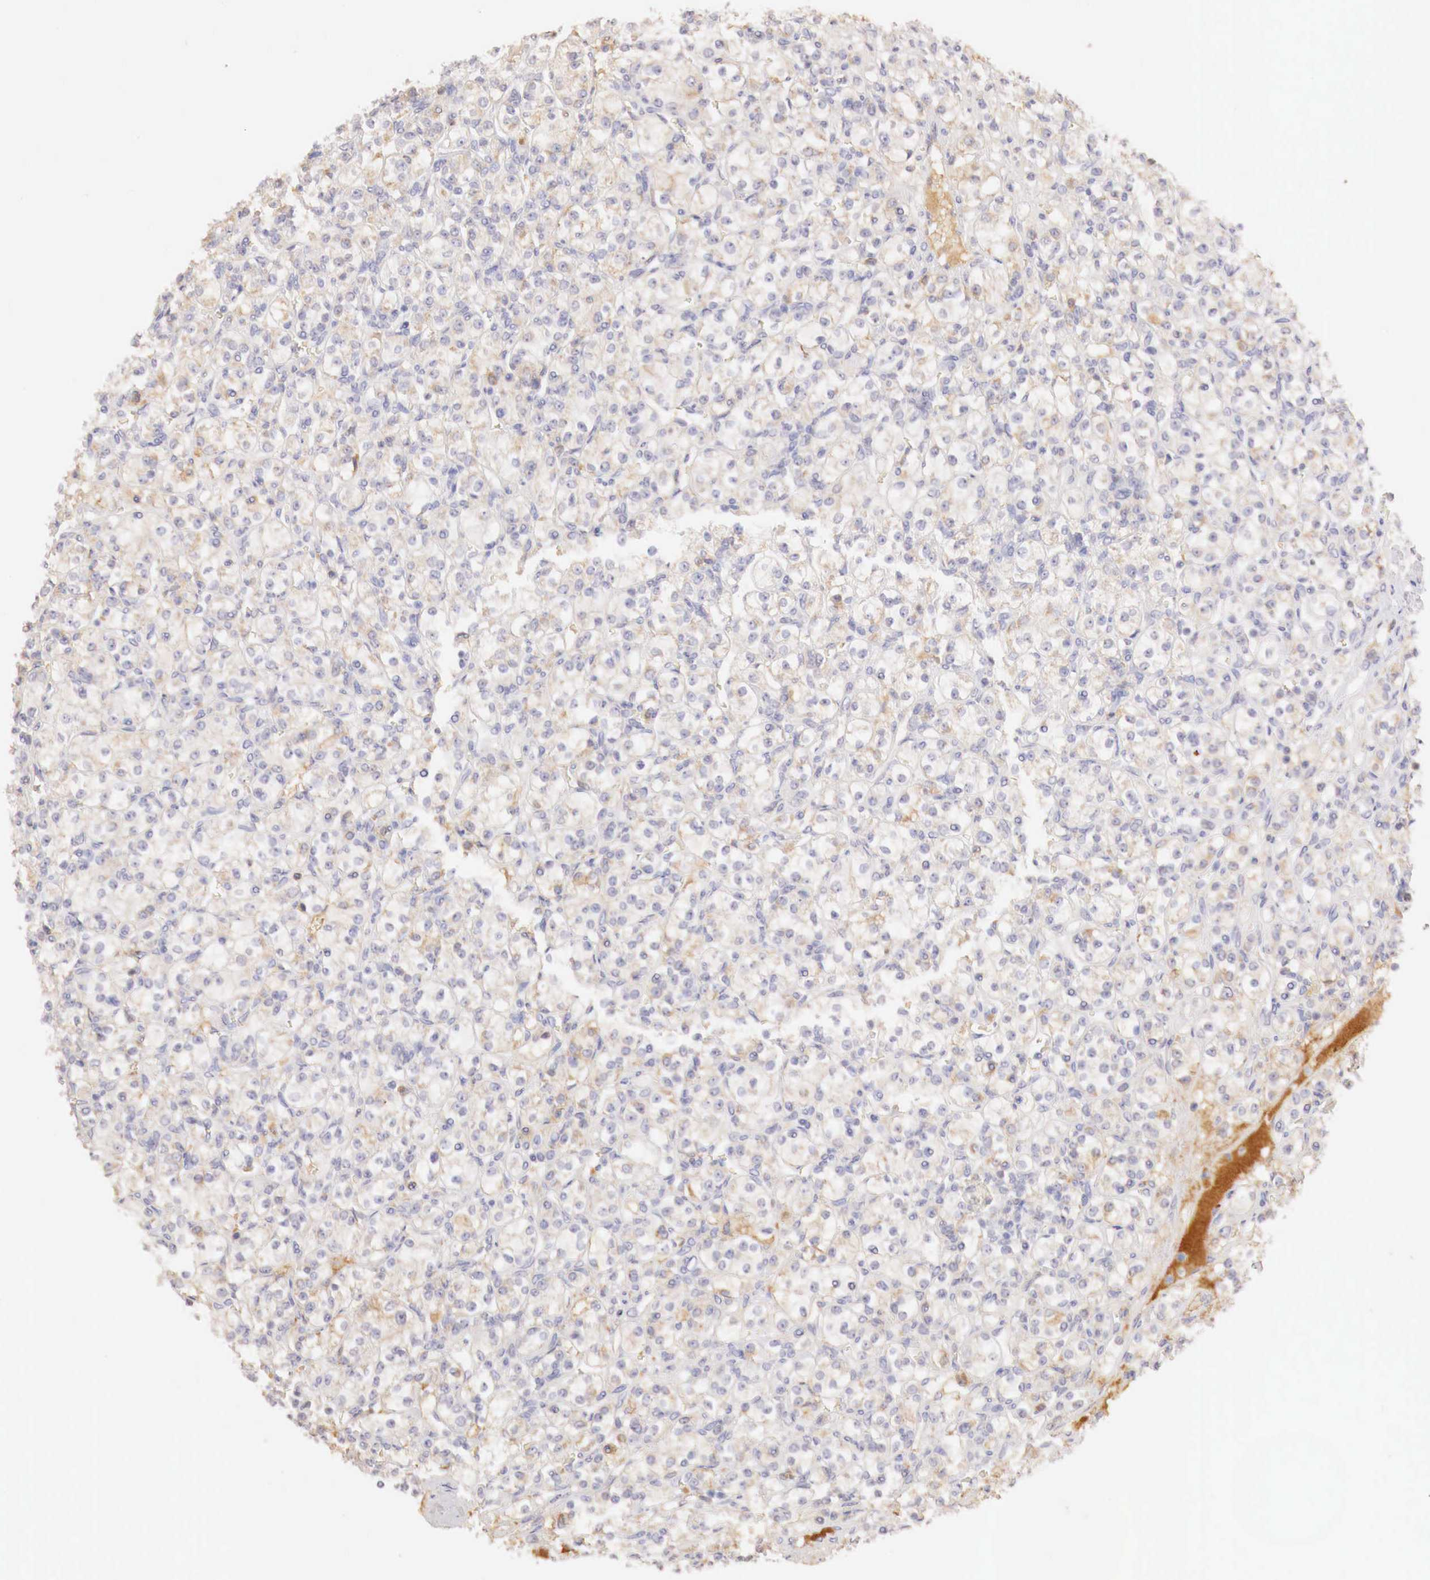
{"staining": {"intensity": "weak", "quantity": "25%-75%", "location": "cytoplasmic/membranous"}, "tissue": "renal cancer", "cell_type": "Tumor cells", "image_type": "cancer", "snomed": [{"axis": "morphology", "description": "Adenocarcinoma, NOS"}, {"axis": "topography", "description": "Kidney"}], "caption": "This is an image of immunohistochemistry (IHC) staining of renal adenocarcinoma, which shows weak positivity in the cytoplasmic/membranous of tumor cells.", "gene": "GATA1", "patient": {"sex": "male", "age": 77}}